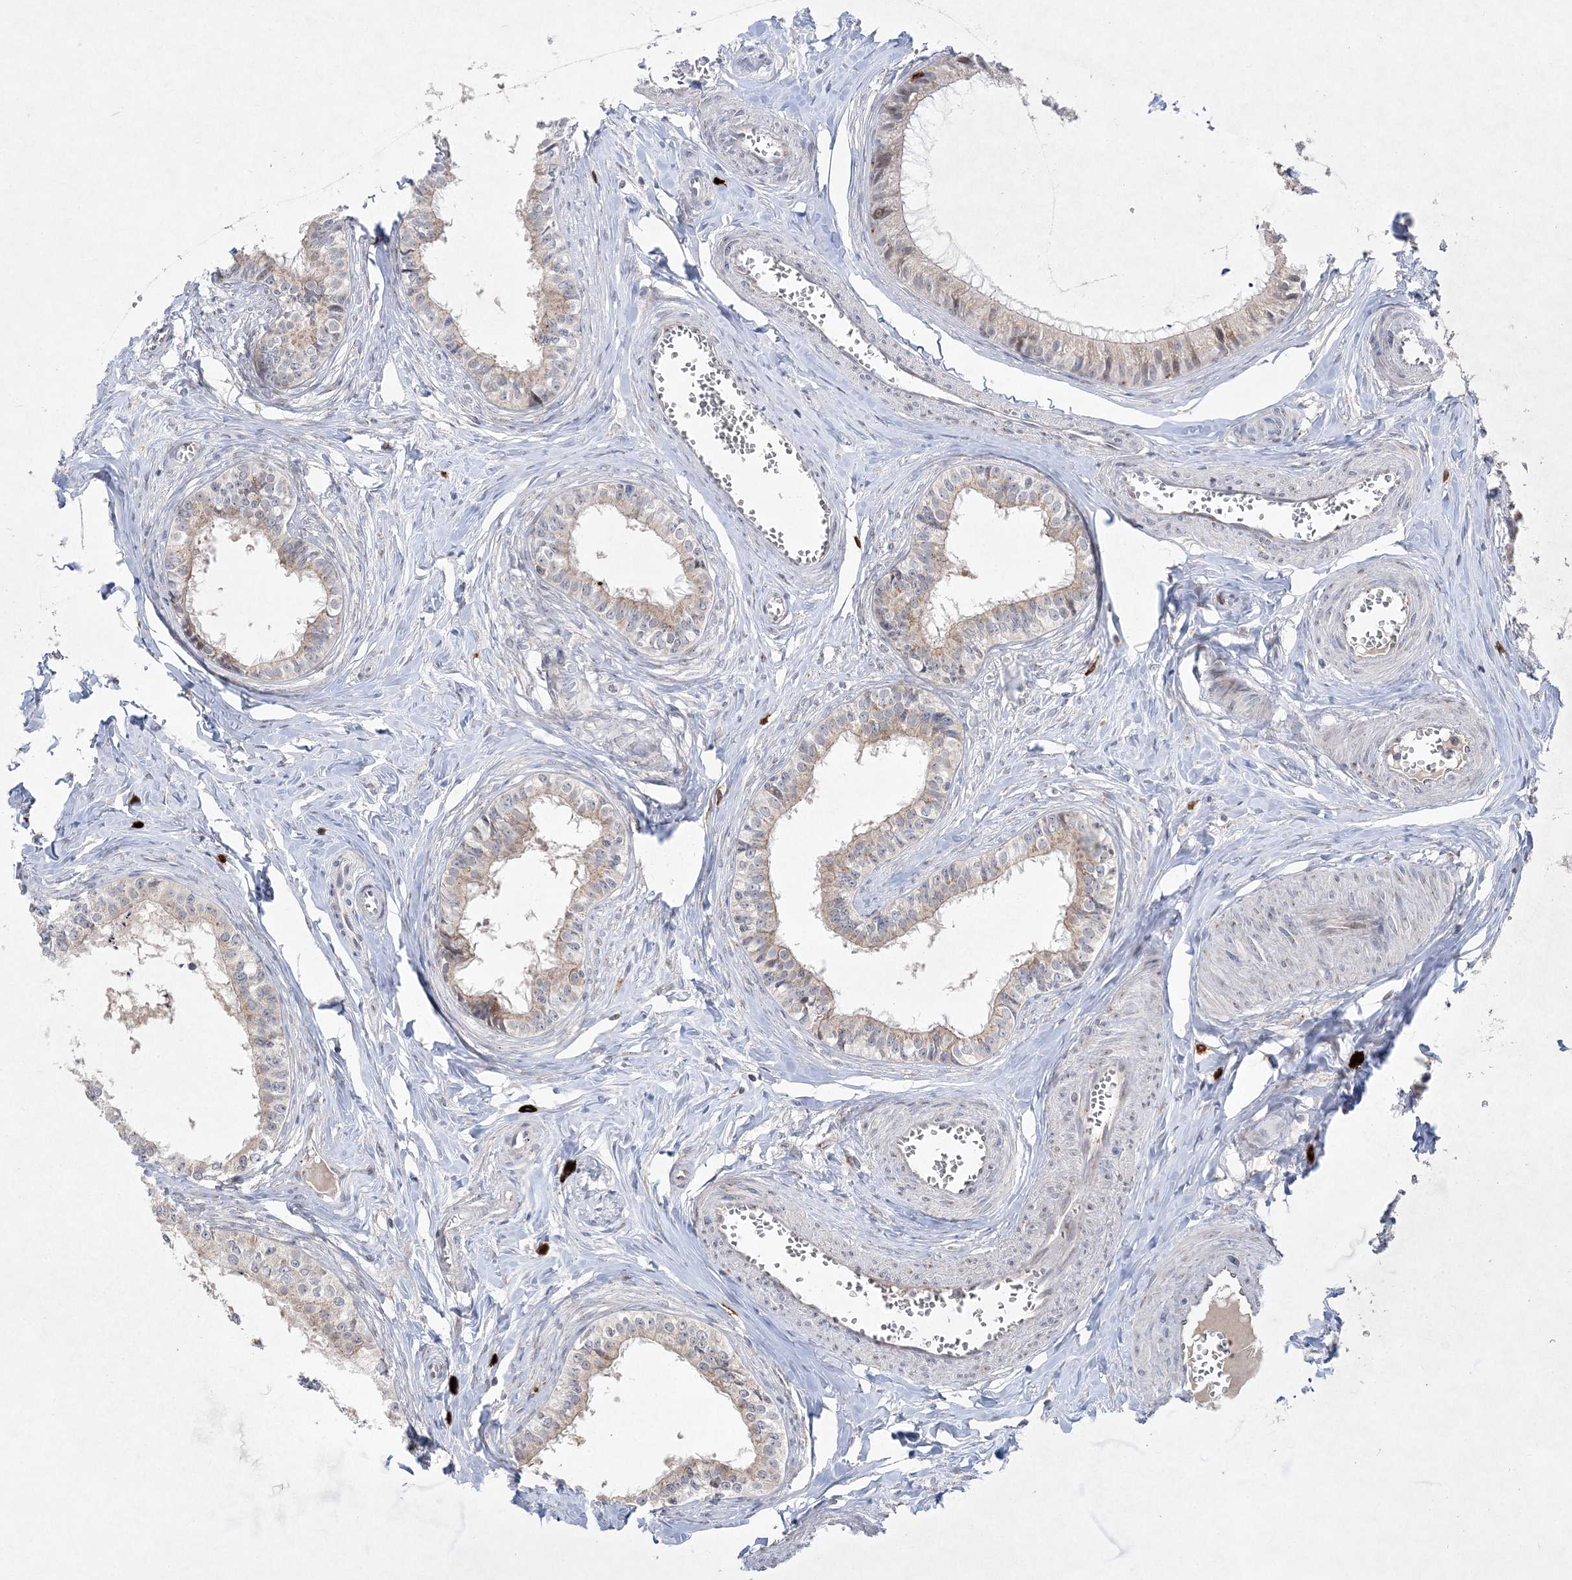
{"staining": {"intensity": "moderate", "quantity": ">75%", "location": "cytoplasmic/membranous"}, "tissue": "epididymis", "cell_type": "Glandular cells", "image_type": "normal", "snomed": [{"axis": "morphology", "description": "Normal tissue, NOS"}, {"axis": "topography", "description": "Epididymis"}], "caption": "Immunohistochemistry (IHC) image of unremarkable epididymis: human epididymis stained using immunohistochemistry (IHC) shows medium levels of moderate protein expression localized specifically in the cytoplasmic/membranous of glandular cells, appearing as a cytoplasmic/membranous brown color.", "gene": "CLNK", "patient": {"sex": "male", "age": 36}}